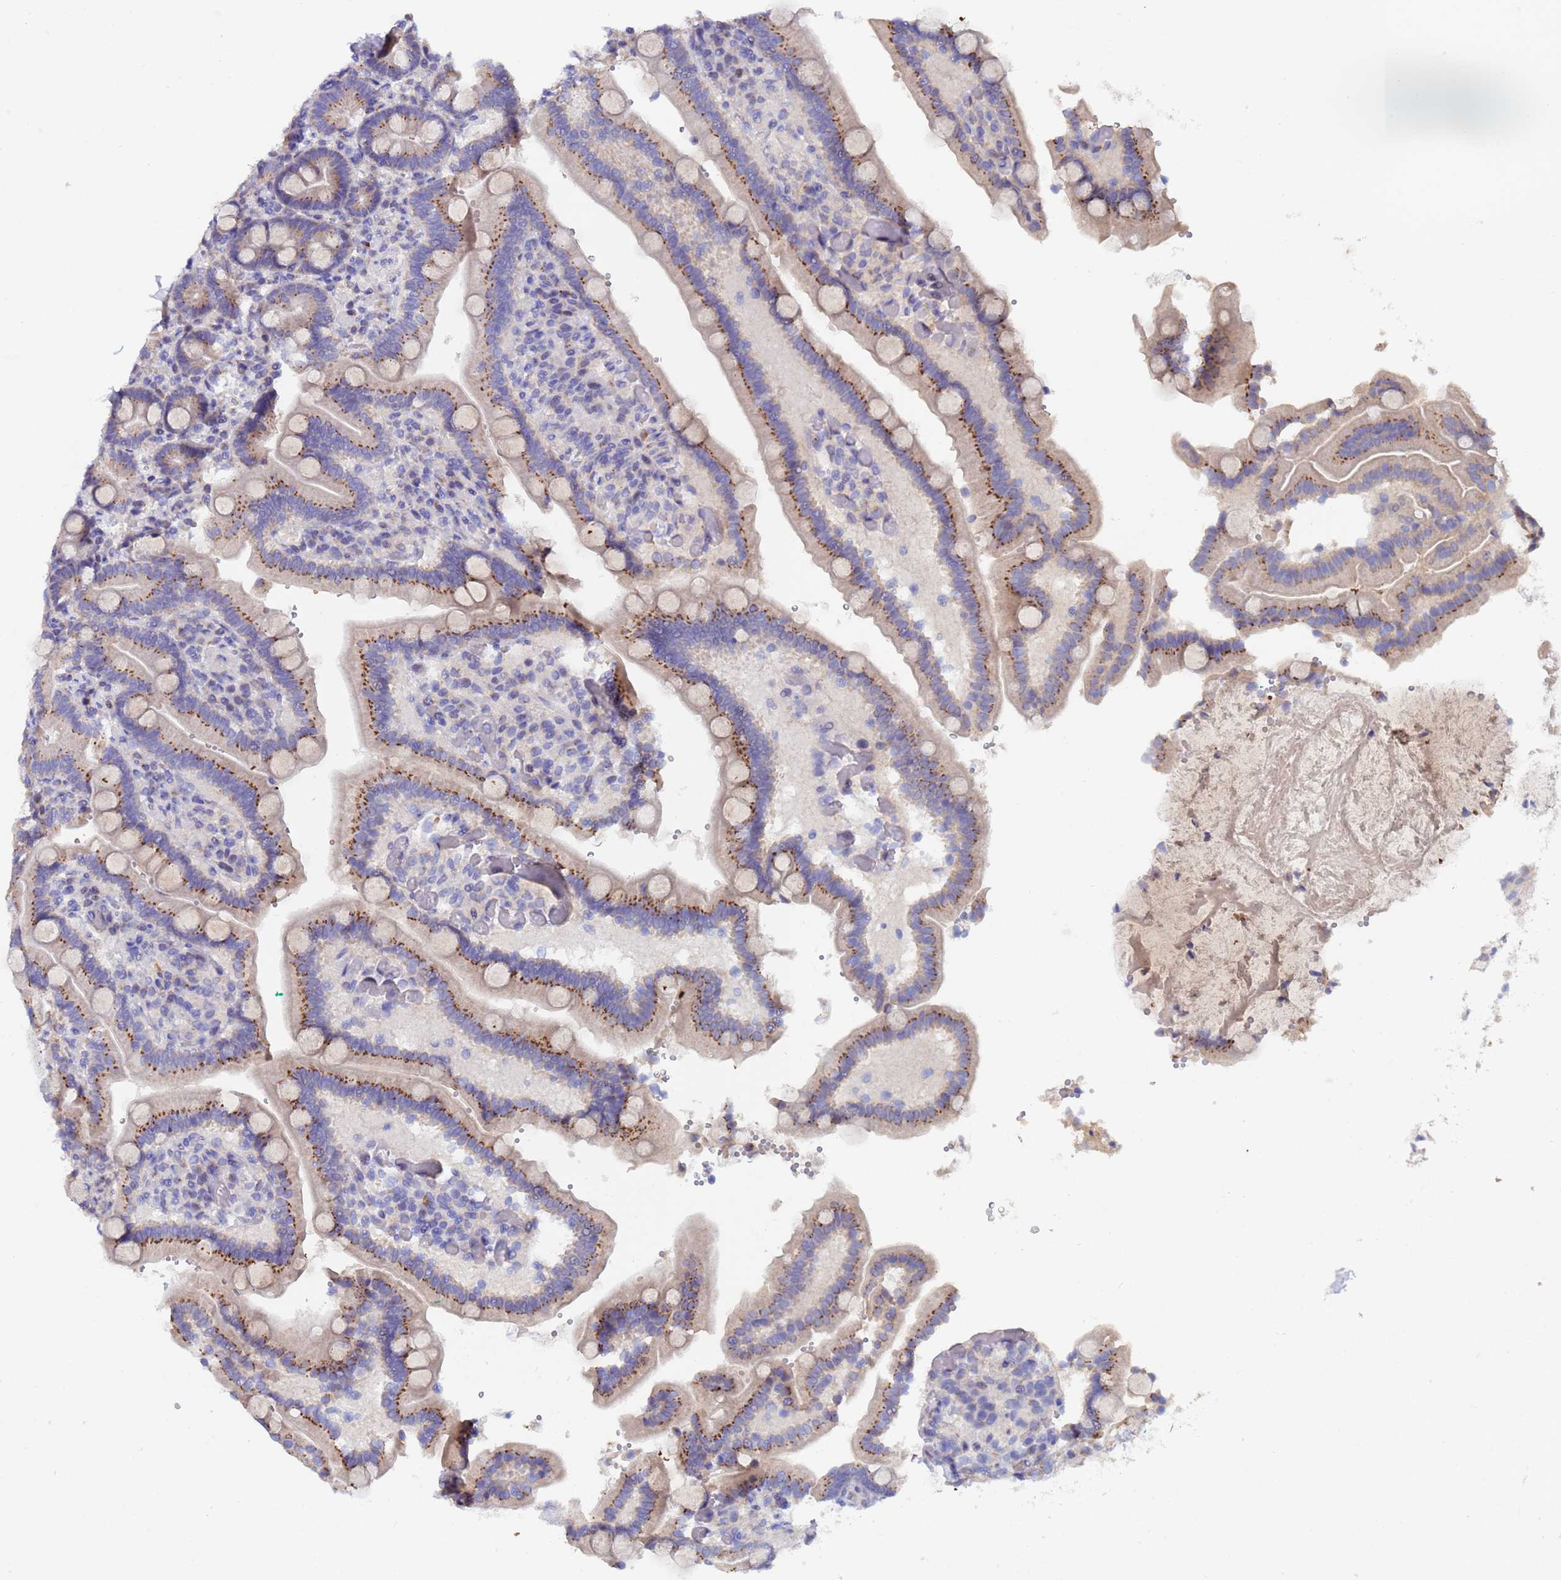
{"staining": {"intensity": "moderate", "quantity": "25%-75%", "location": "cytoplasmic/membranous"}, "tissue": "duodenum", "cell_type": "Glandular cells", "image_type": "normal", "snomed": [{"axis": "morphology", "description": "Normal tissue, NOS"}, {"axis": "topography", "description": "Duodenum"}], "caption": "Glandular cells reveal moderate cytoplasmic/membranous expression in about 25%-75% of cells in benign duodenum. (Stains: DAB in brown, nuclei in blue, Microscopy: brightfield microscopy at high magnification).", "gene": "IHO1", "patient": {"sex": "female", "age": 62}}